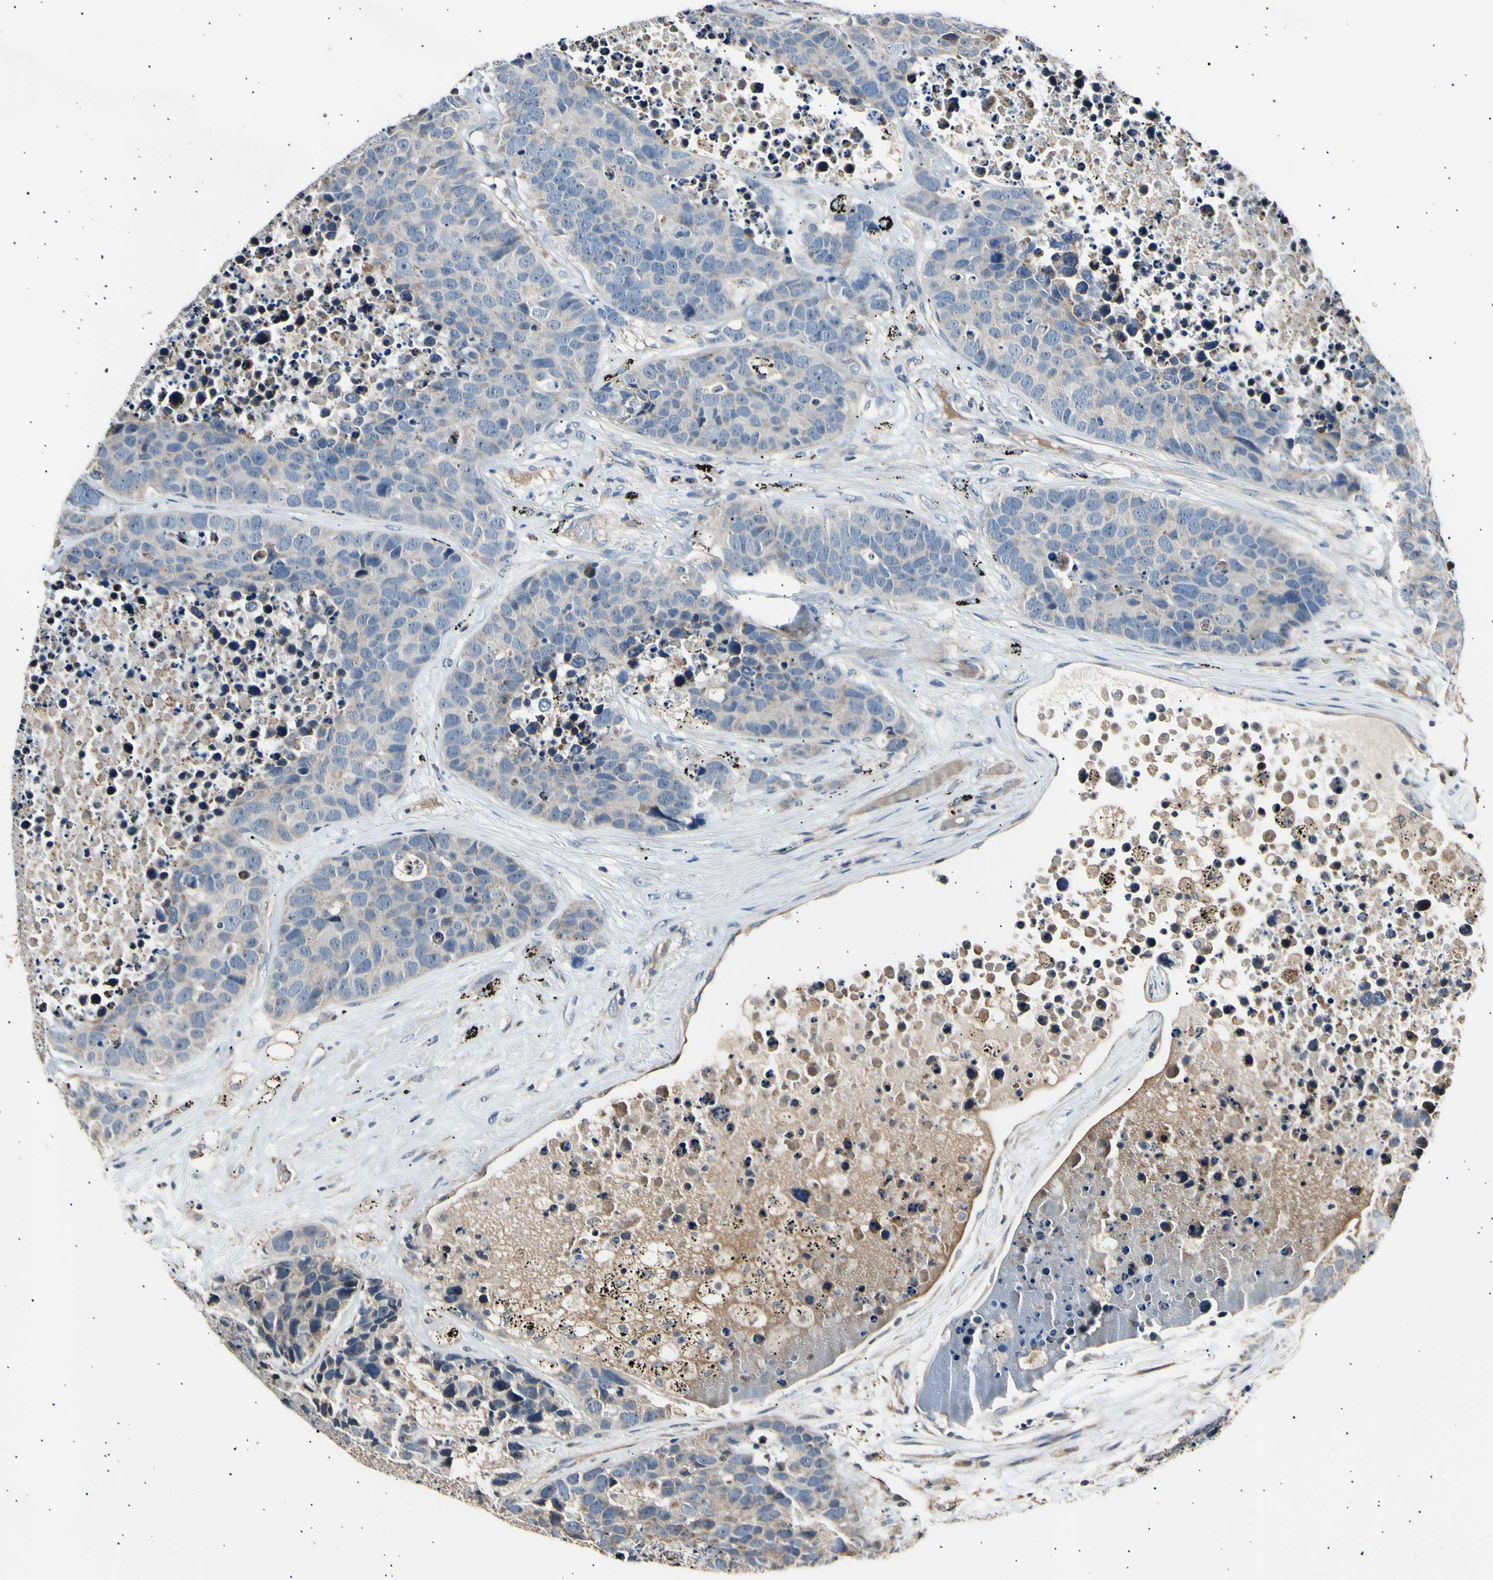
{"staining": {"intensity": "weak", "quantity": ">75%", "location": "cytoplasmic/membranous"}, "tissue": "carcinoid", "cell_type": "Tumor cells", "image_type": "cancer", "snomed": [{"axis": "morphology", "description": "Carcinoid, malignant, NOS"}, {"axis": "topography", "description": "Lung"}], "caption": "Weak cytoplasmic/membranous protein expression is seen in about >75% of tumor cells in carcinoid.", "gene": "ITGA6", "patient": {"sex": "male", "age": 60}}